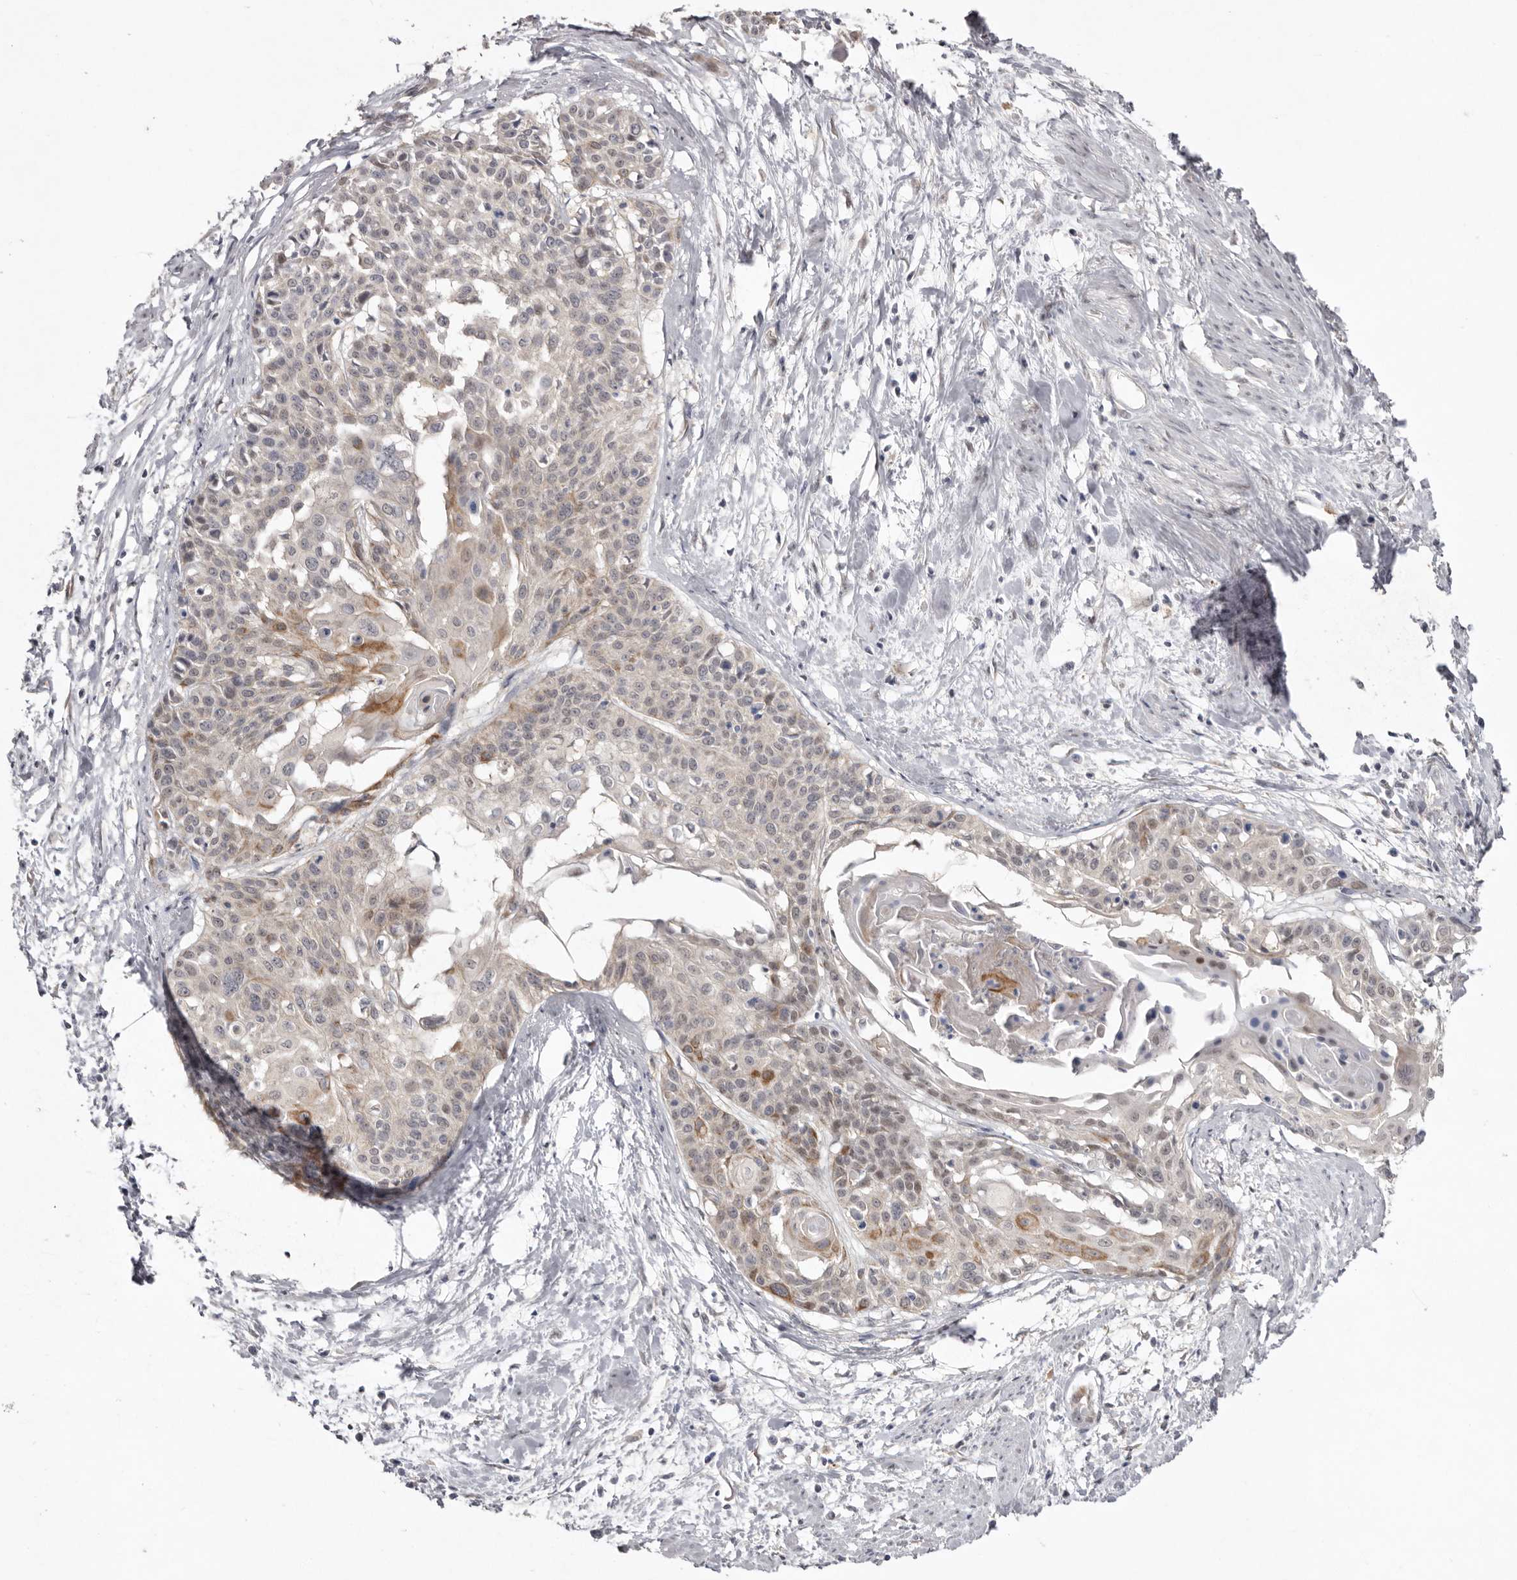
{"staining": {"intensity": "moderate", "quantity": "<25%", "location": "cytoplasmic/membranous"}, "tissue": "cervical cancer", "cell_type": "Tumor cells", "image_type": "cancer", "snomed": [{"axis": "morphology", "description": "Squamous cell carcinoma, NOS"}, {"axis": "topography", "description": "Cervix"}], "caption": "Immunohistochemical staining of cervical squamous cell carcinoma displays low levels of moderate cytoplasmic/membranous protein staining in approximately <25% of tumor cells.", "gene": "TADA1", "patient": {"sex": "female", "age": 57}}